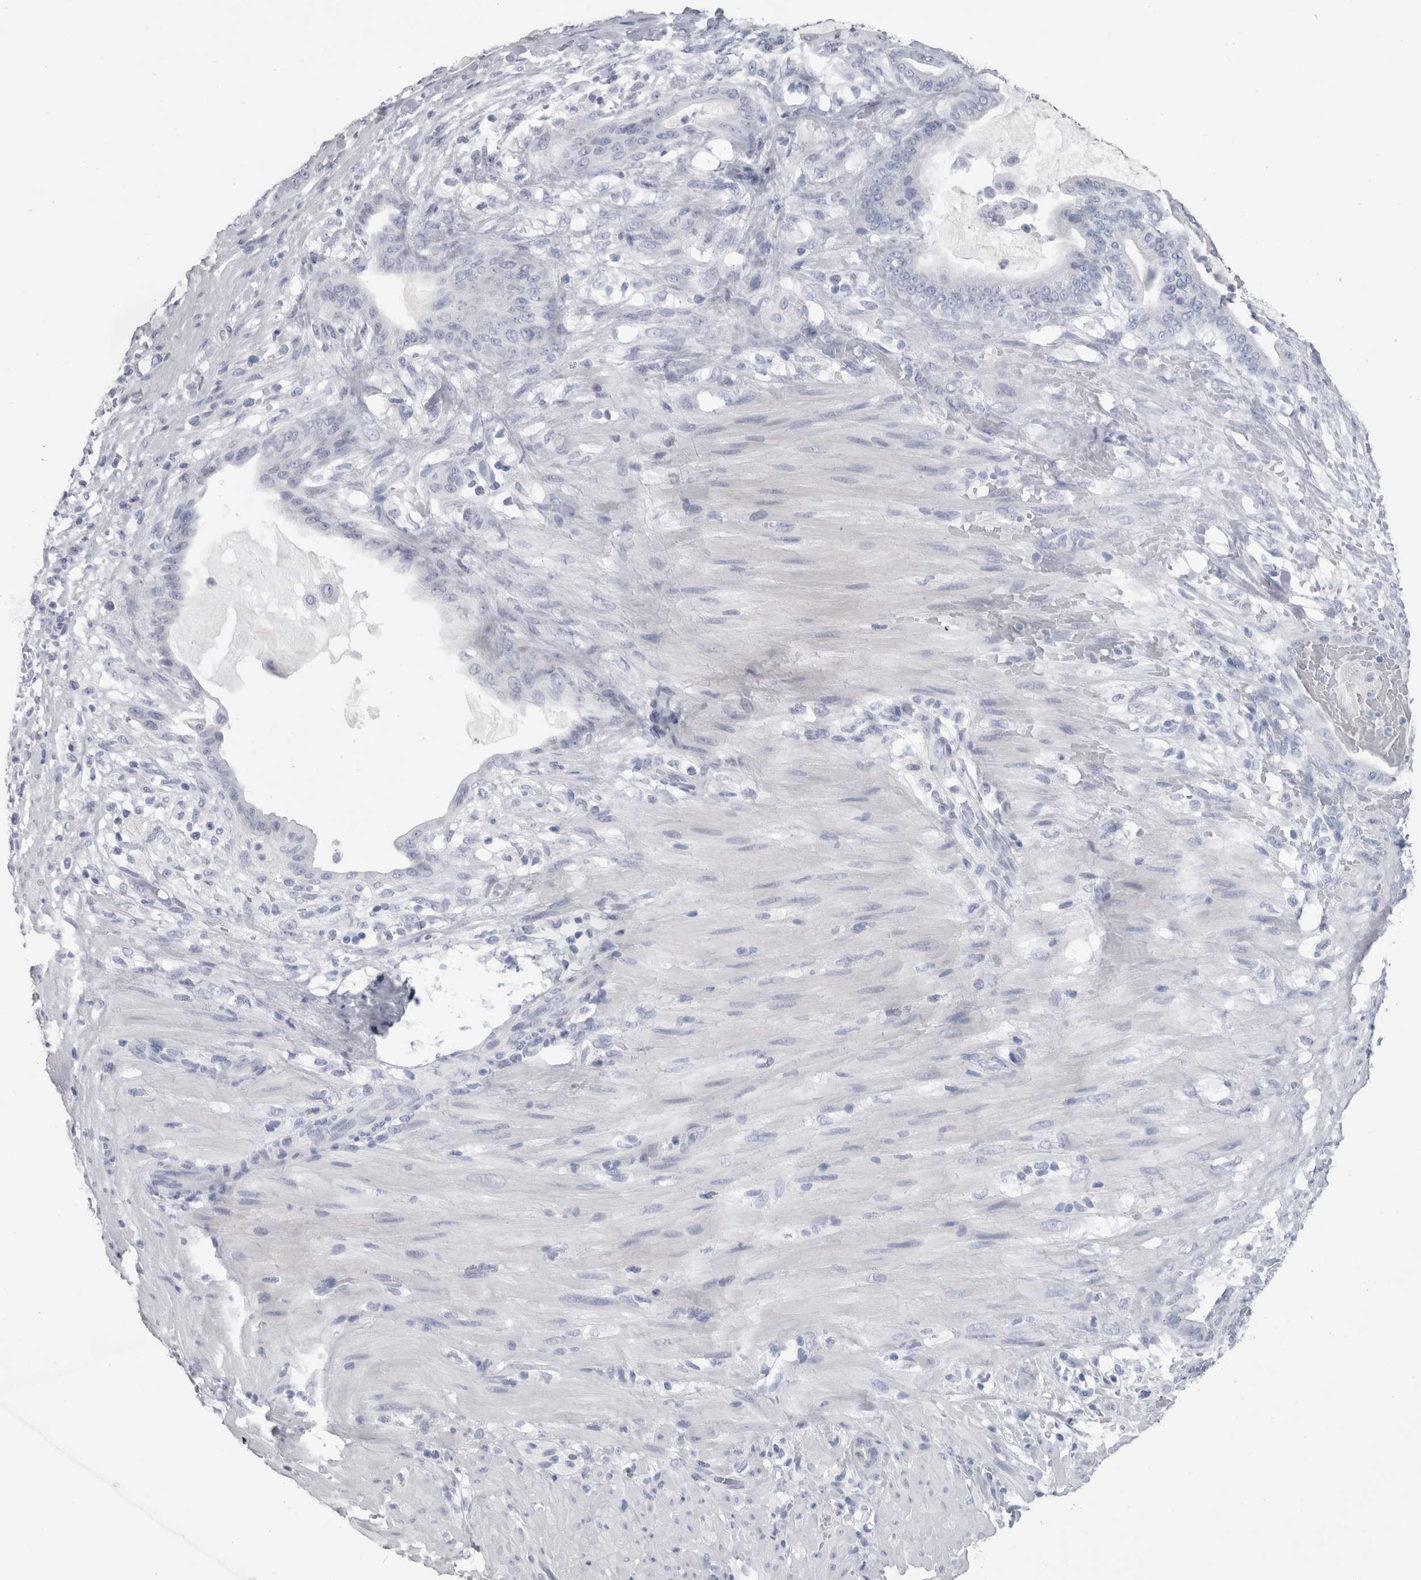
{"staining": {"intensity": "negative", "quantity": "none", "location": "none"}, "tissue": "pancreatic cancer", "cell_type": "Tumor cells", "image_type": "cancer", "snomed": [{"axis": "morphology", "description": "Adenocarcinoma, NOS"}, {"axis": "topography", "description": "Pancreas"}], "caption": "IHC of pancreatic cancer (adenocarcinoma) displays no staining in tumor cells. The staining was performed using DAB to visualize the protein expression in brown, while the nuclei were stained in blue with hematoxylin (Magnification: 20x).", "gene": "PTH", "patient": {"sex": "male", "age": 63}}